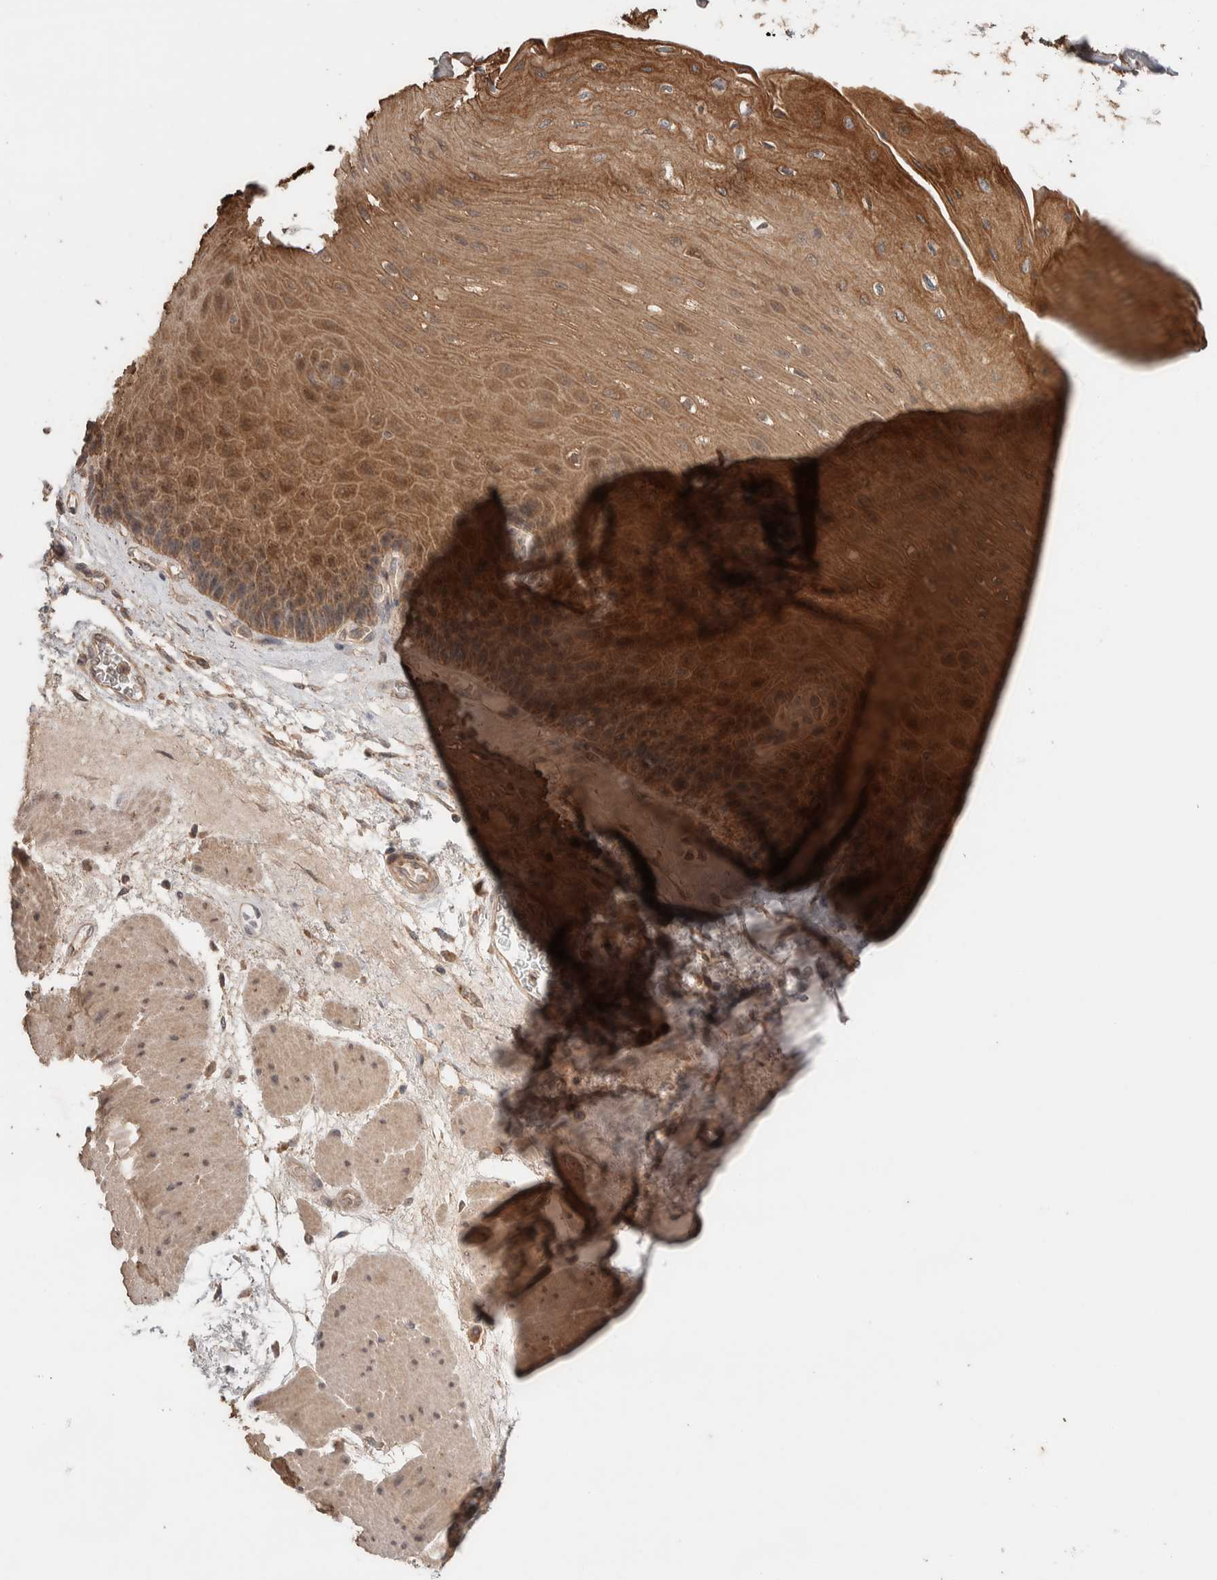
{"staining": {"intensity": "moderate", "quantity": ">75%", "location": "cytoplasmic/membranous"}, "tissue": "esophagus", "cell_type": "Squamous epithelial cells", "image_type": "normal", "snomed": [{"axis": "morphology", "description": "Normal tissue, NOS"}, {"axis": "topography", "description": "Esophagus"}], "caption": "IHC (DAB (3,3'-diaminobenzidine)) staining of unremarkable human esophagus reveals moderate cytoplasmic/membranous protein staining in approximately >75% of squamous epithelial cells.", "gene": "KCNJ5", "patient": {"sex": "female", "age": 72}}